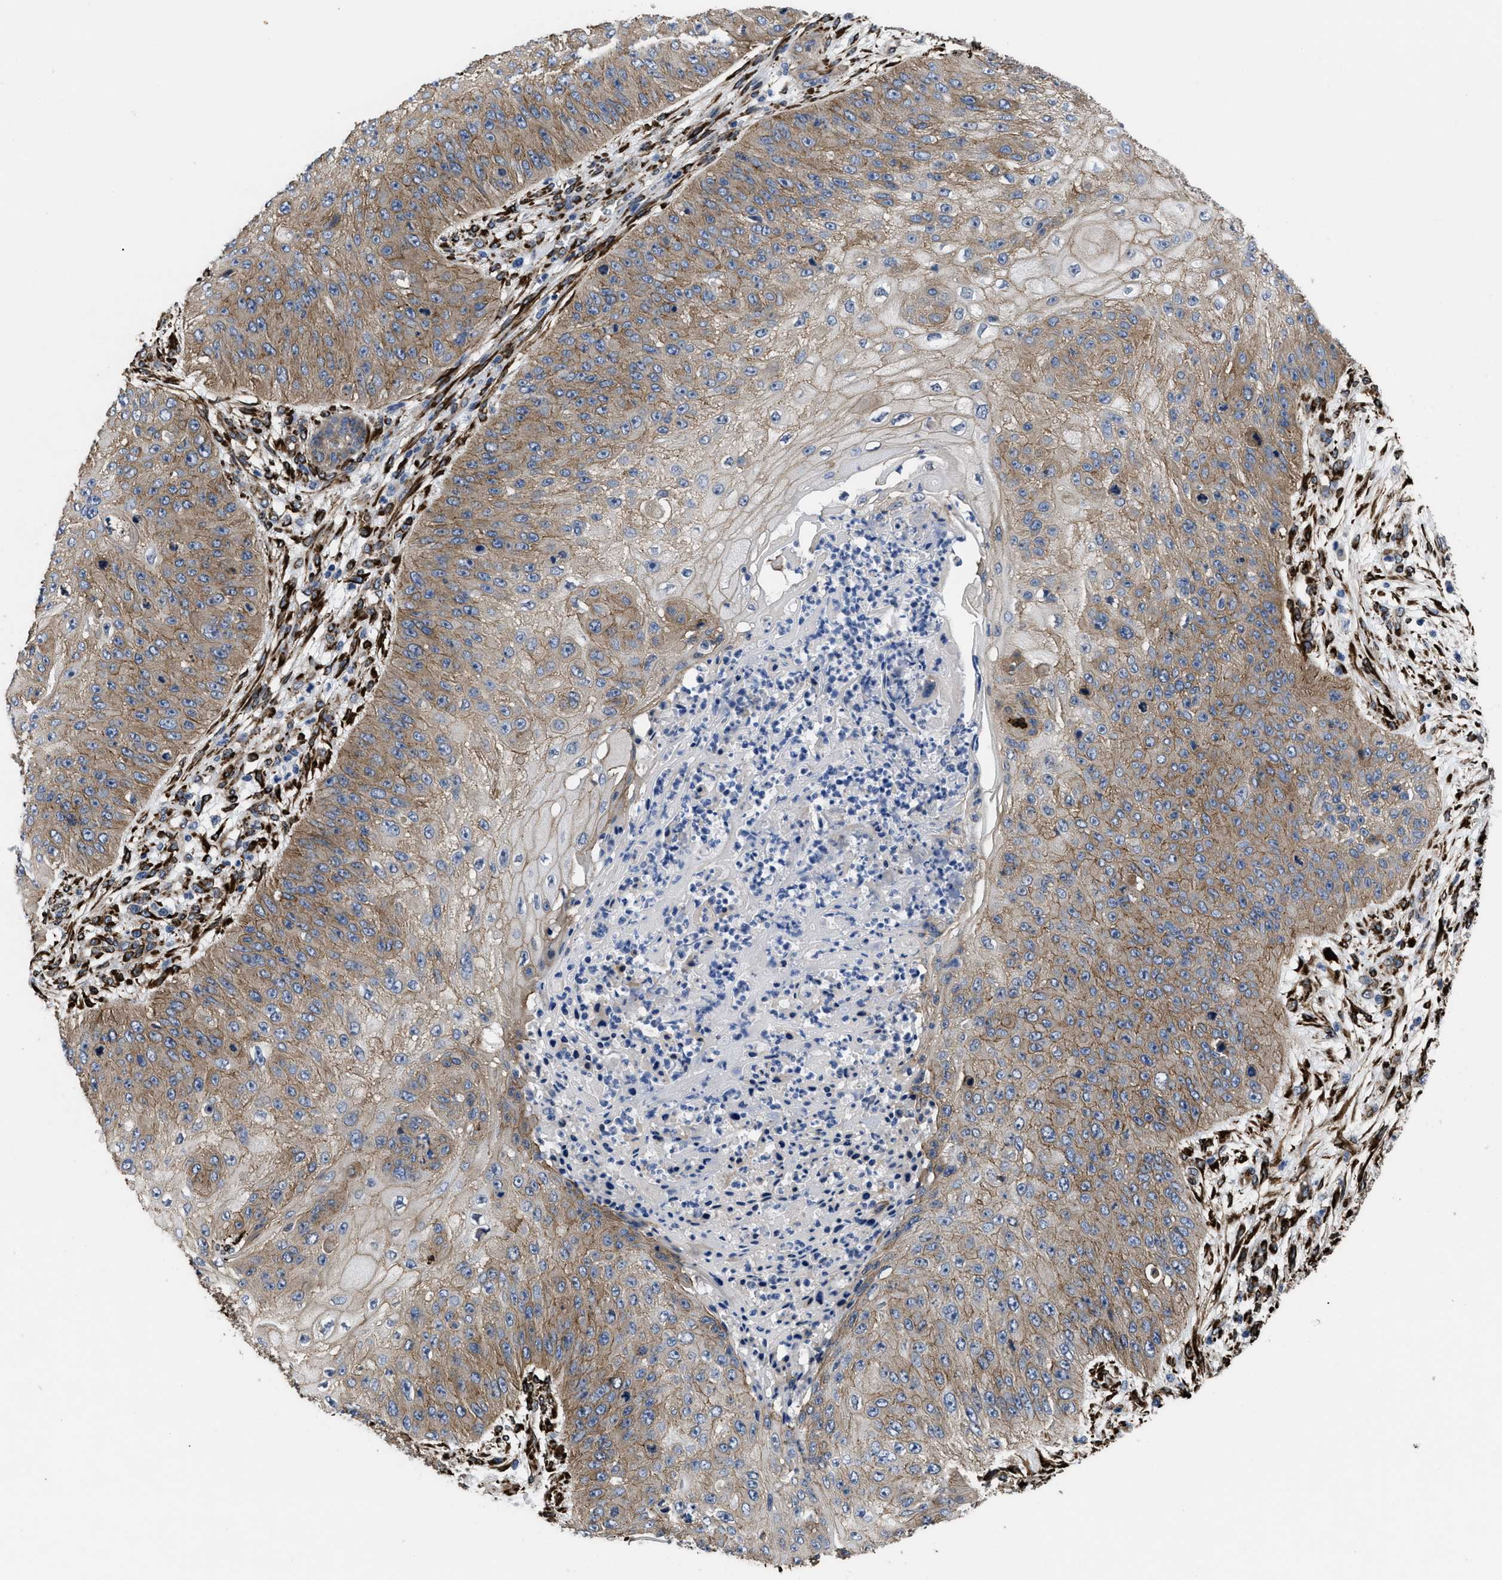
{"staining": {"intensity": "moderate", "quantity": "25%-75%", "location": "cytoplasmic/membranous"}, "tissue": "skin cancer", "cell_type": "Tumor cells", "image_type": "cancer", "snomed": [{"axis": "morphology", "description": "Squamous cell carcinoma, NOS"}, {"axis": "topography", "description": "Skin"}], "caption": "Skin cancer stained with a brown dye displays moderate cytoplasmic/membranous positive staining in about 25%-75% of tumor cells.", "gene": "SQLE", "patient": {"sex": "female", "age": 80}}